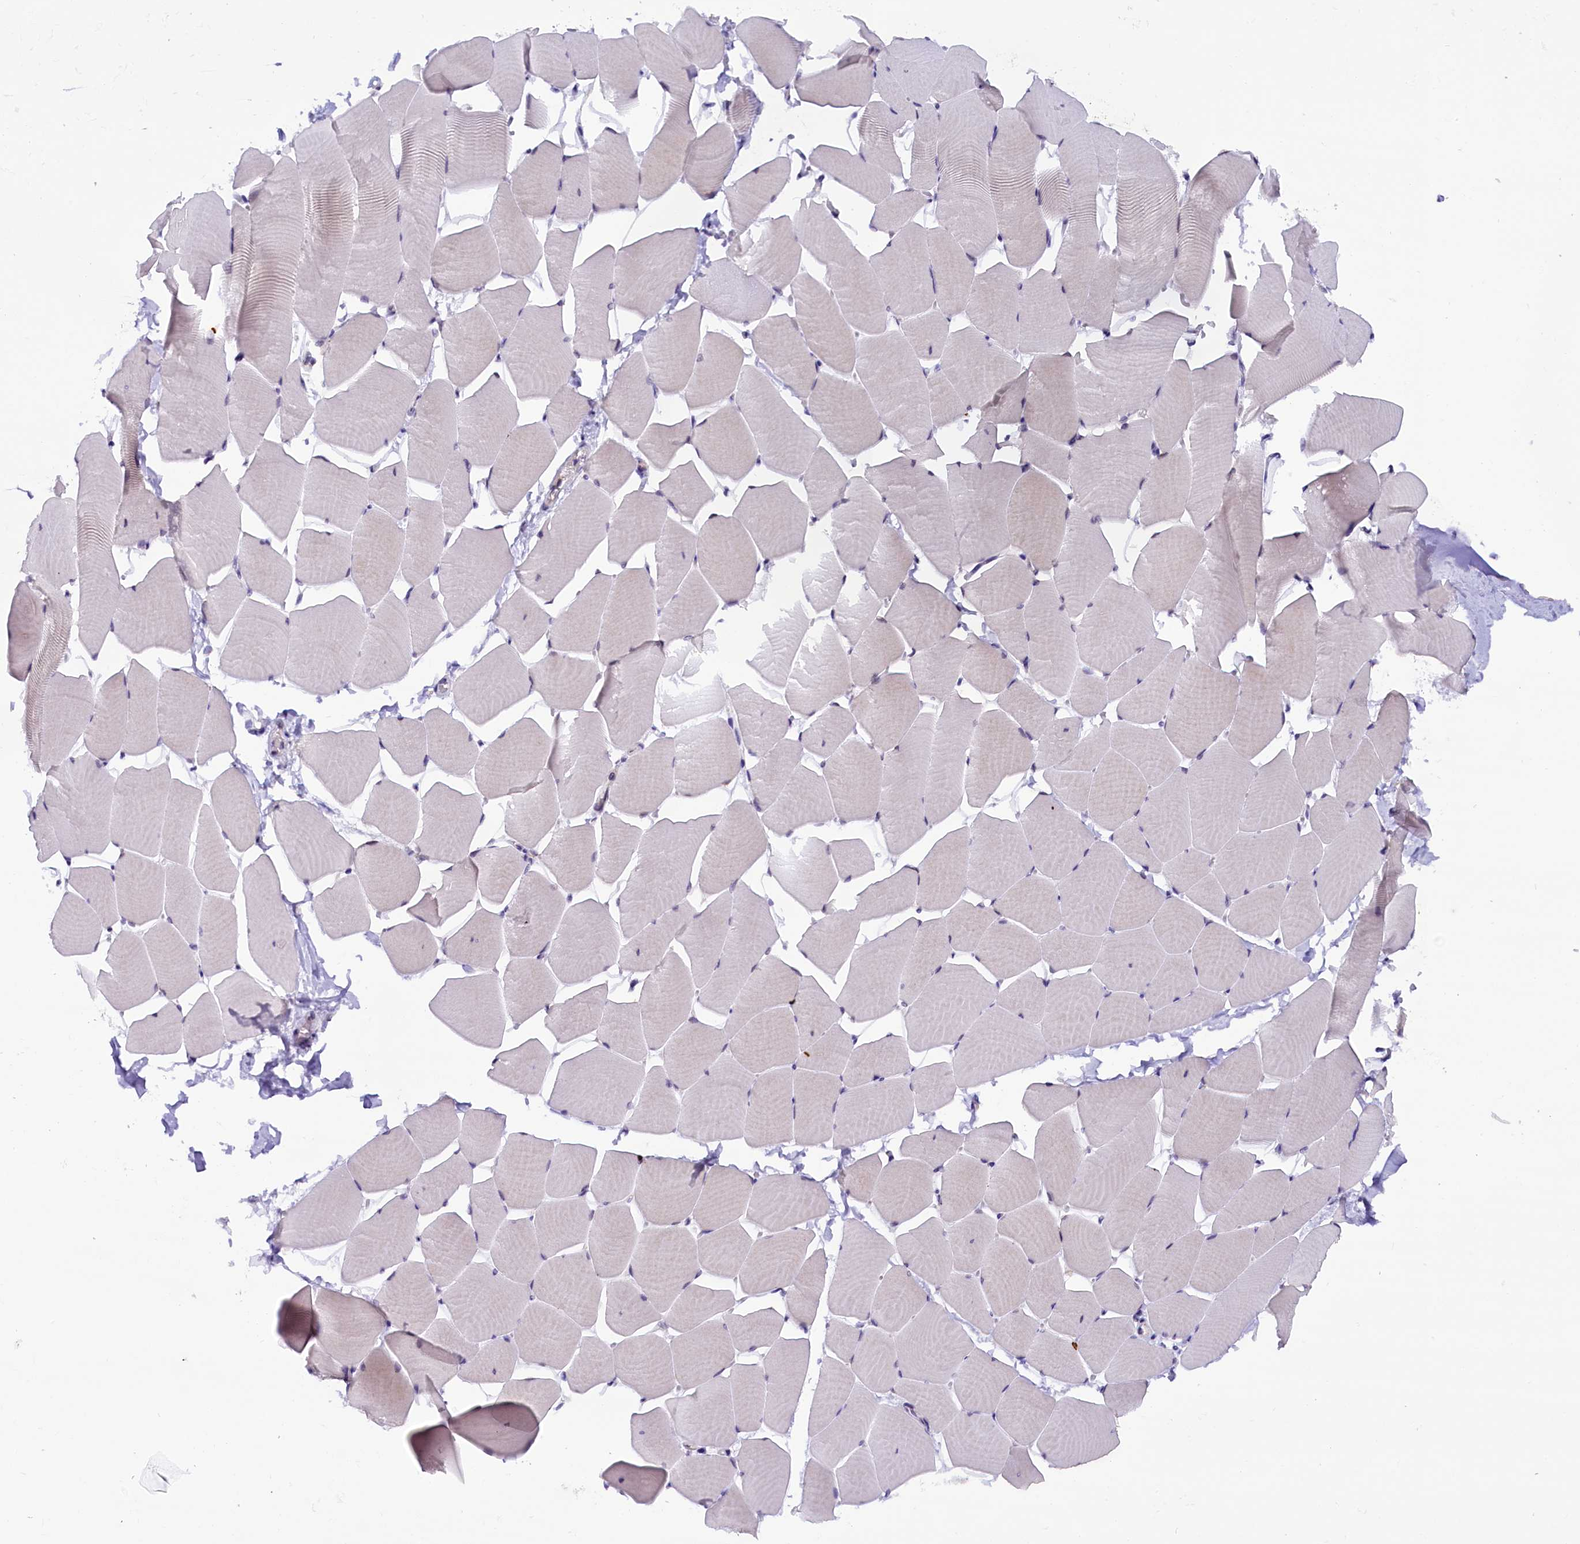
{"staining": {"intensity": "negative", "quantity": "none", "location": "none"}, "tissue": "skeletal muscle", "cell_type": "Myocytes", "image_type": "normal", "snomed": [{"axis": "morphology", "description": "Normal tissue, NOS"}, {"axis": "topography", "description": "Skeletal muscle"}], "caption": "Protein analysis of normal skeletal muscle shows no significant expression in myocytes. The staining was performed using DAB to visualize the protein expression in brown, while the nuclei were stained in blue with hematoxylin (Magnification: 20x).", "gene": "IQCN", "patient": {"sex": "male", "age": 25}}